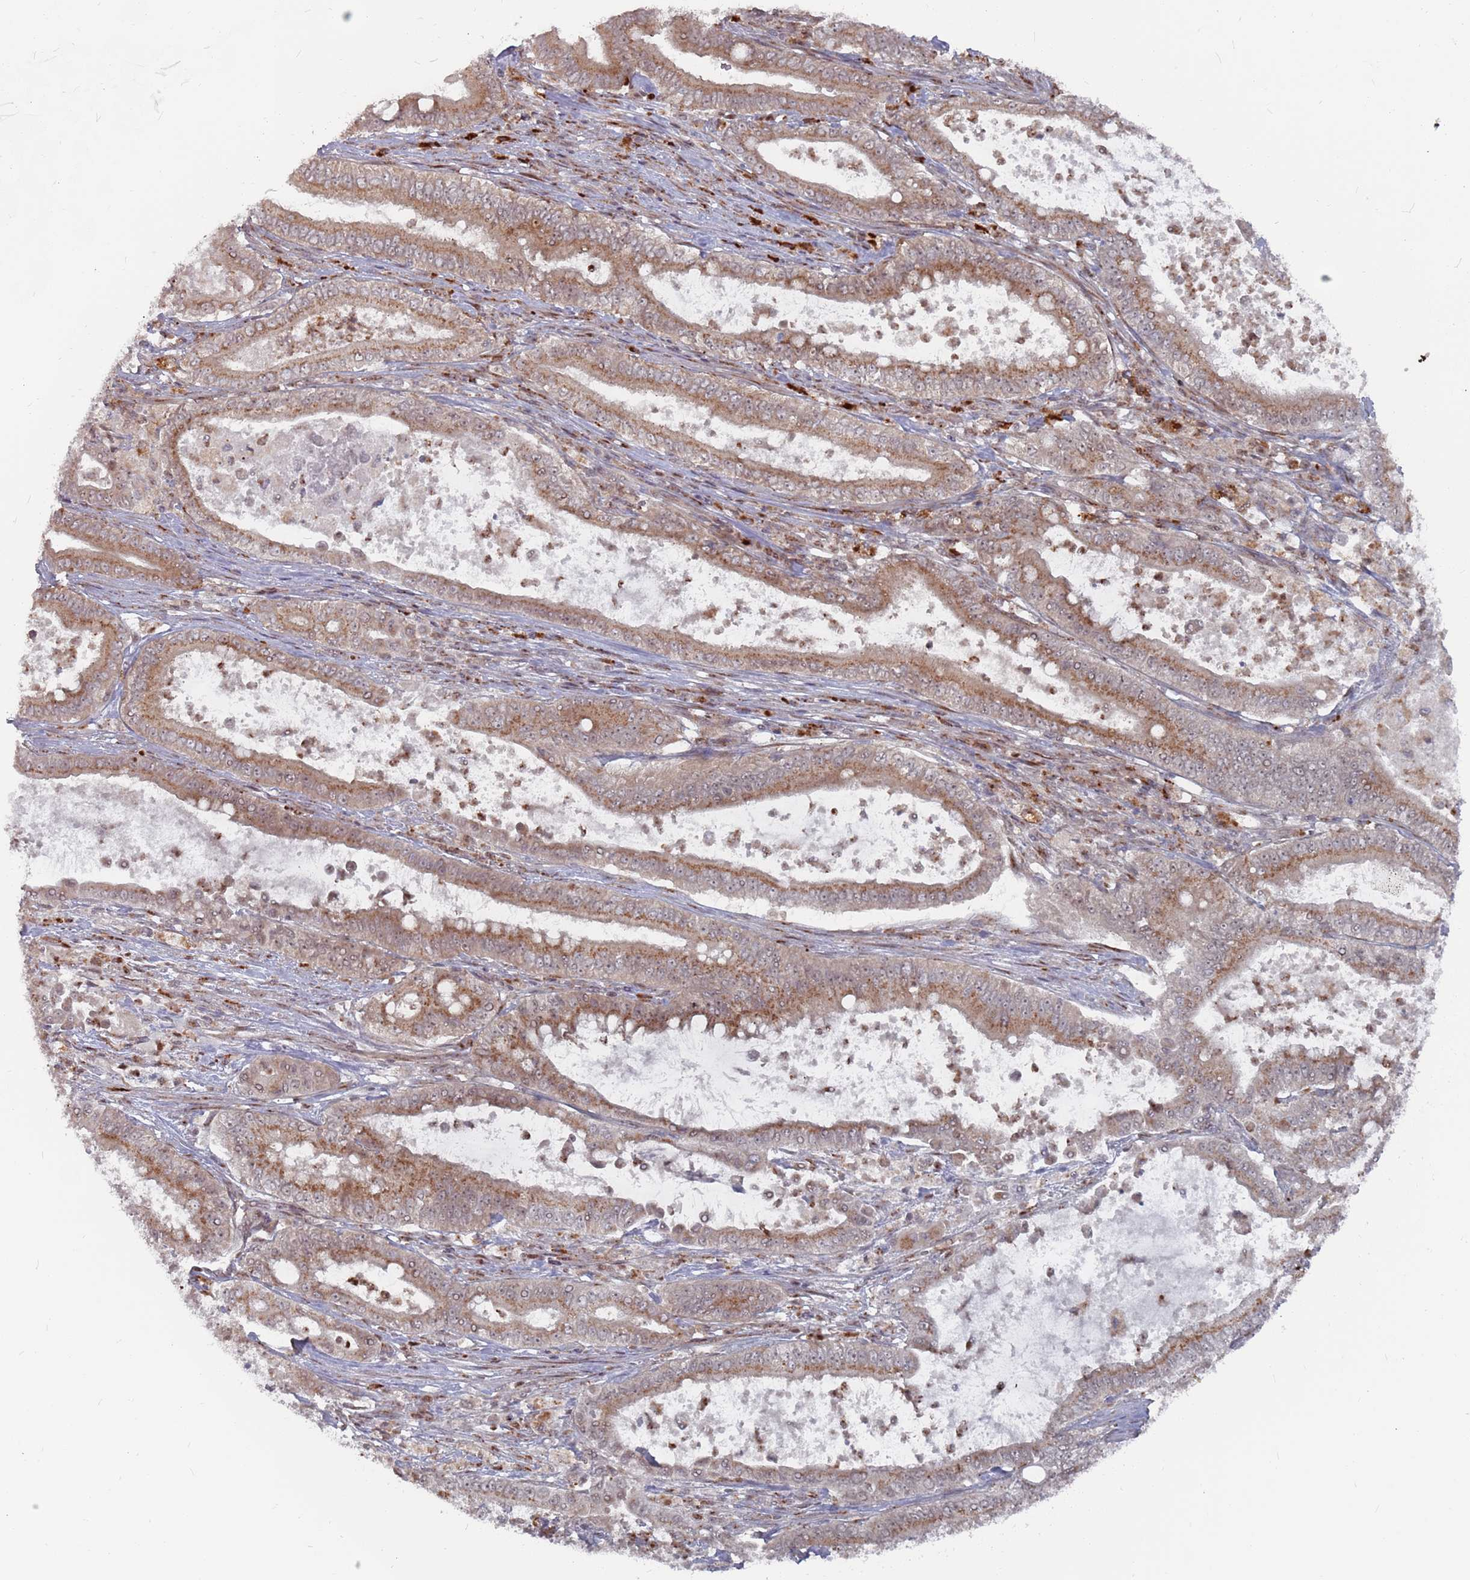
{"staining": {"intensity": "strong", "quantity": ">75%", "location": "cytoplasmic/membranous"}, "tissue": "pancreatic cancer", "cell_type": "Tumor cells", "image_type": "cancer", "snomed": [{"axis": "morphology", "description": "Adenocarcinoma, NOS"}, {"axis": "topography", "description": "Pancreas"}], "caption": "Immunohistochemical staining of human adenocarcinoma (pancreatic) reveals high levels of strong cytoplasmic/membranous expression in about >75% of tumor cells.", "gene": "FMO4", "patient": {"sex": "male", "age": 71}}